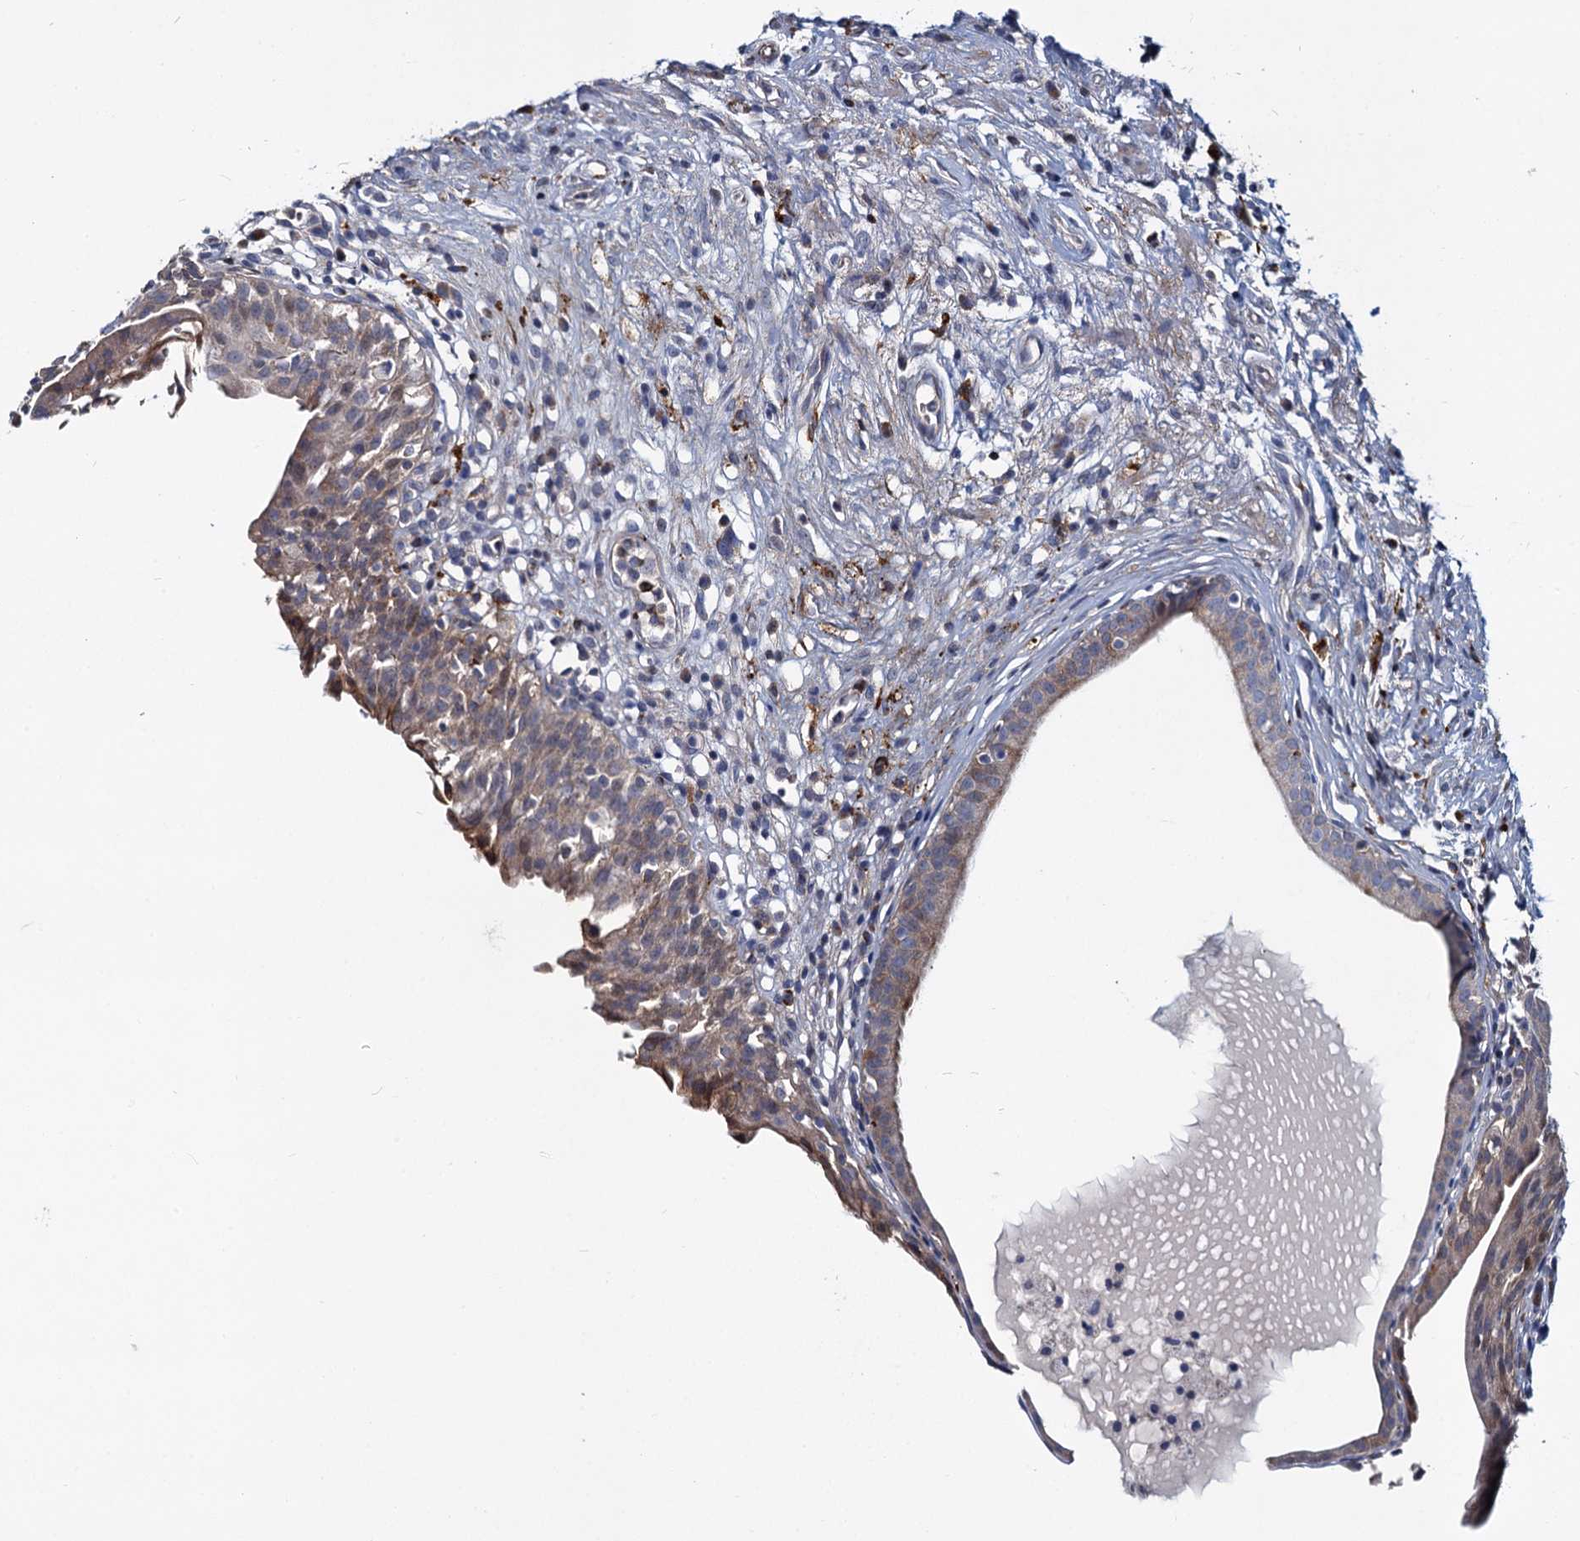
{"staining": {"intensity": "weak", "quantity": ">75%", "location": "cytoplasmic/membranous"}, "tissue": "urinary bladder", "cell_type": "Urothelial cells", "image_type": "normal", "snomed": [{"axis": "morphology", "description": "Normal tissue, NOS"}, {"axis": "morphology", "description": "Inflammation, NOS"}, {"axis": "topography", "description": "Urinary bladder"}], "caption": "Urothelial cells show low levels of weak cytoplasmic/membranous positivity in about >75% of cells in normal urinary bladder.", "gene": "DCUN1D2", "patient": {"sex": "male", "age": 63}}